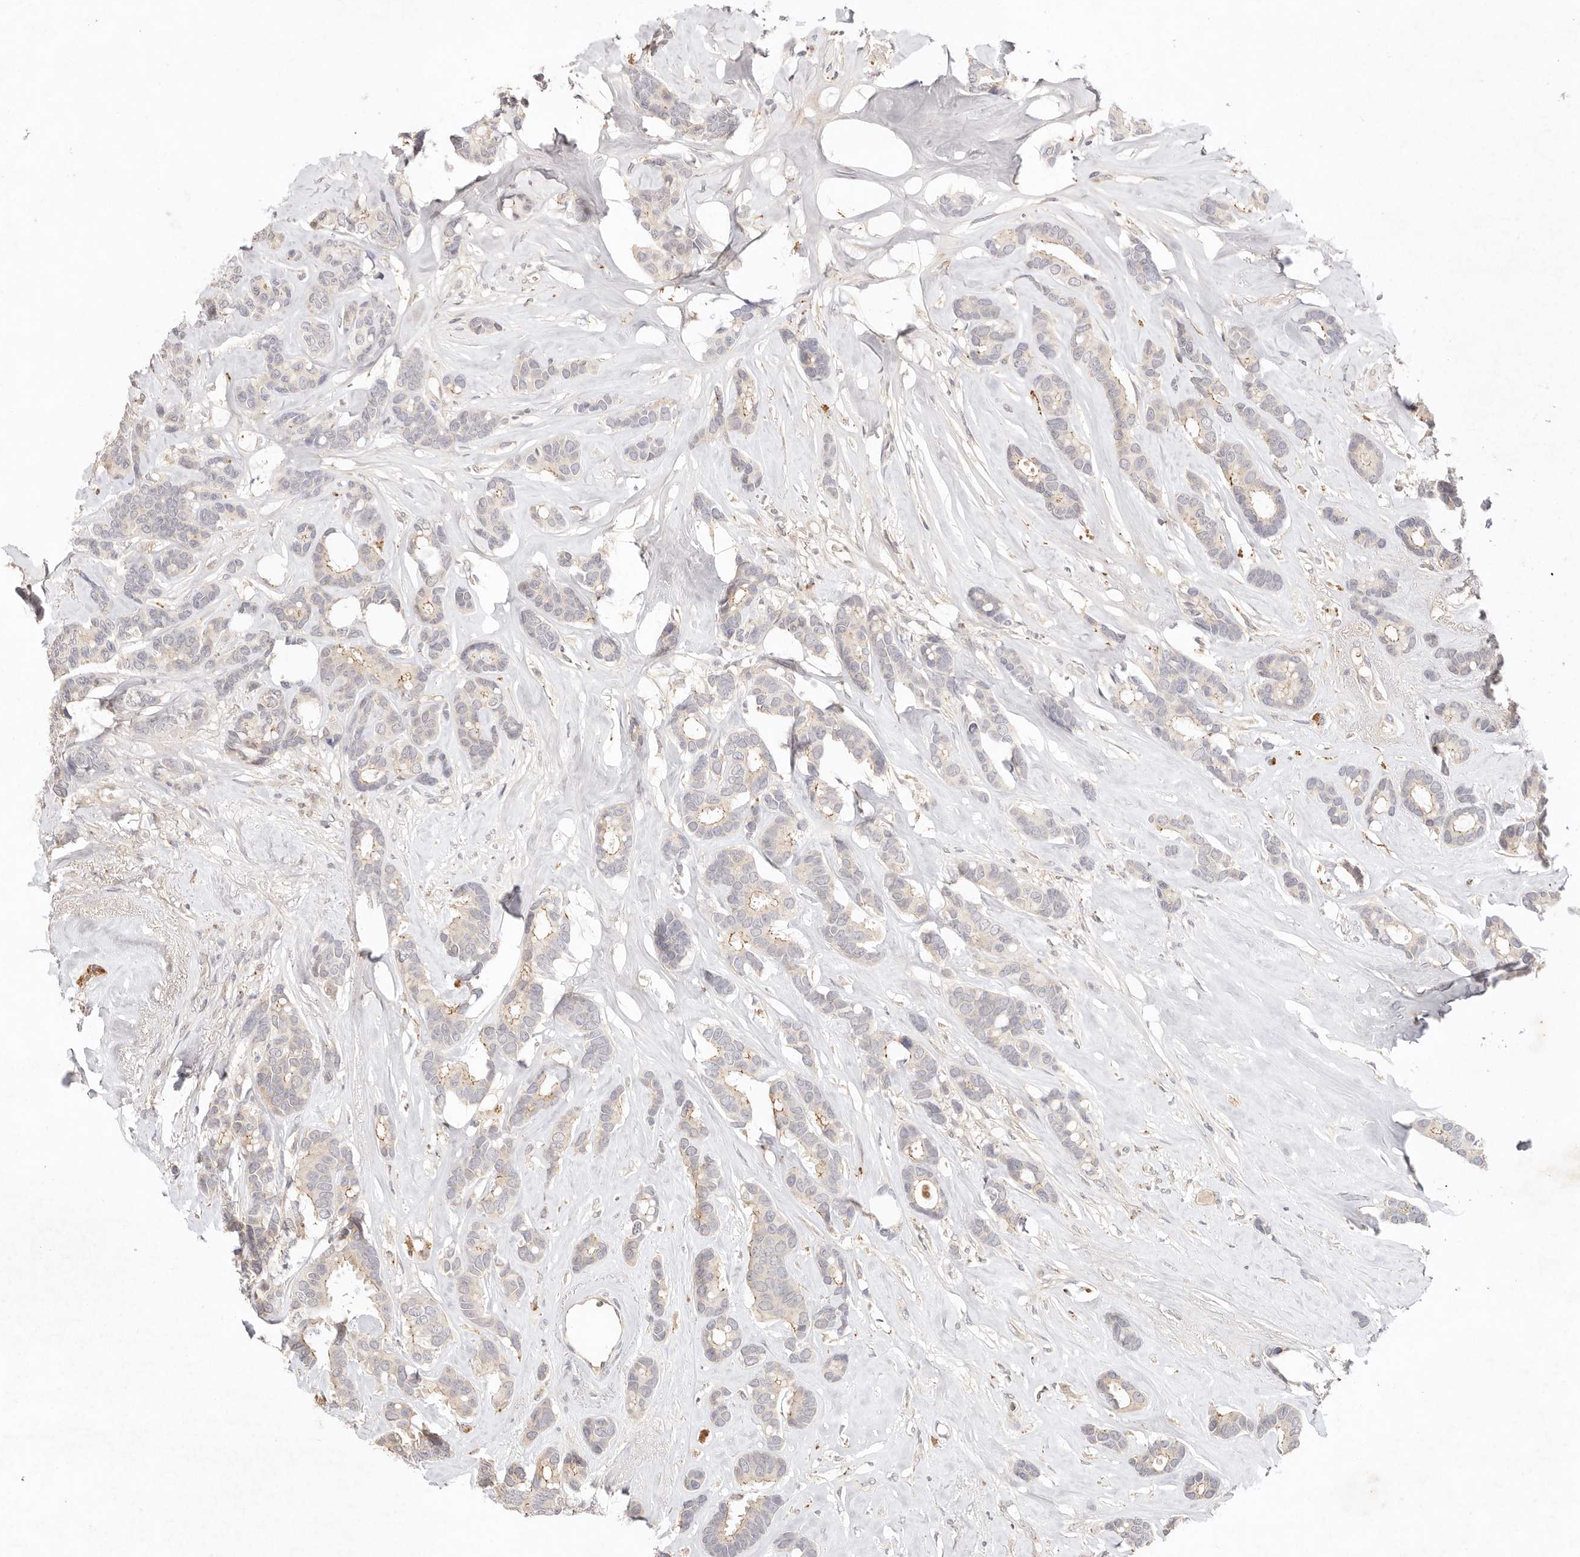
{"staining": {"intensity": "negative", "quantity": "none", "location": "none"}, "tissue": "breast cancer", "cell_type": "Tumor cells", "image_type": "cancer", "snomed": [{"axis": "morphology", "description": "Duct carcinoma"}, {"axis": "topography", "description": "Breast"}], "caption": "IHC of human breast cancer demonstrates no expression in tumor cells.", "gene": "CXADR", "patient": {"sex": "female", "age": 87}}